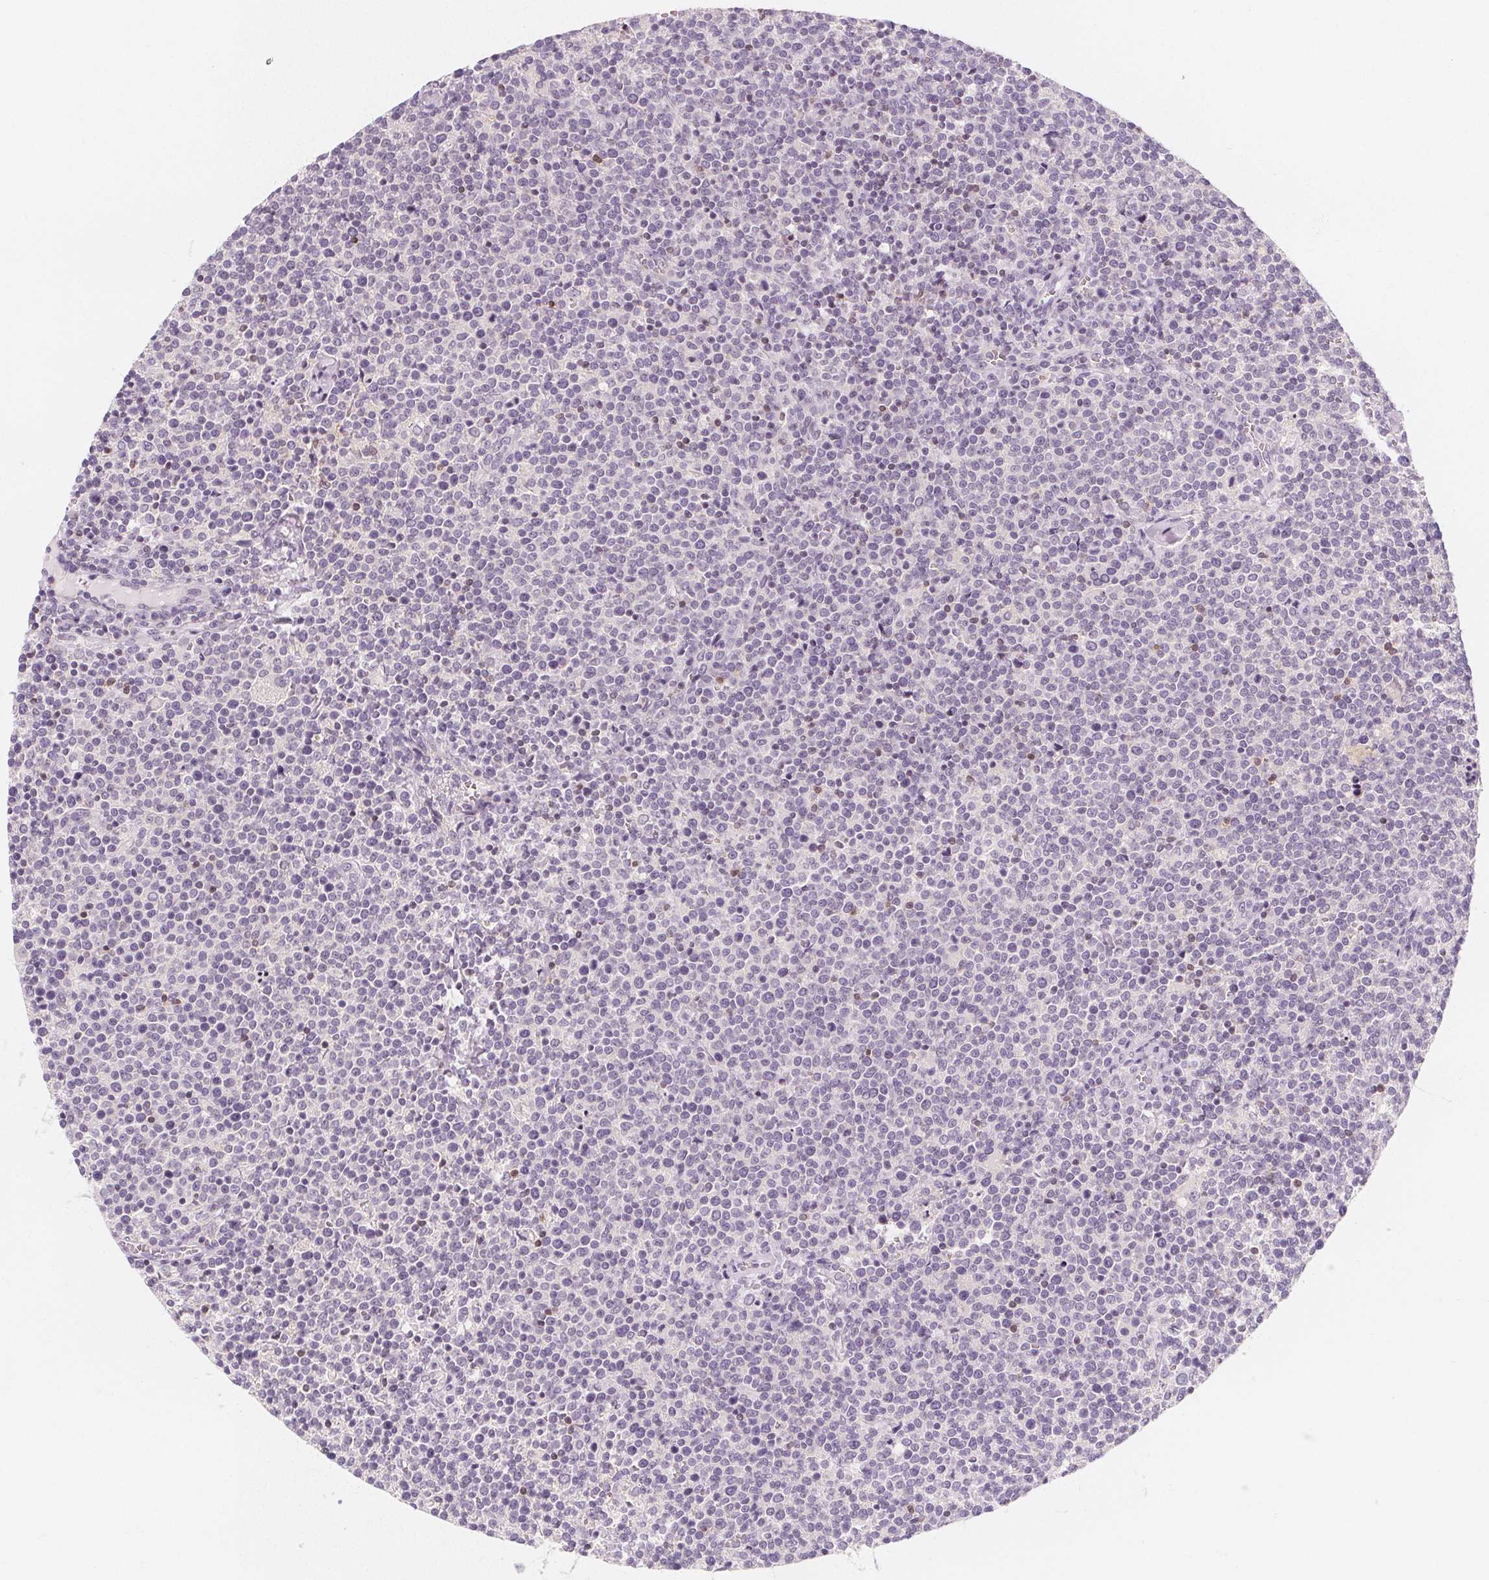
{"staining": {"intensity": "negative", "quantity": "none", "location": "none"}, "tissue": "lymphoma", "cell_type": "Tumor cells", "image_type": "cancer", "snomed": [{"axis": "morphology", "description": "Malignant lymphoma, non-Hodgkin's type, High grade"}, {"axis": "topography", "description": "Lymph node"}], "caption": "The micrograph exhibits no significant expression in tumor cells of malignant lymphoma, non-Hodgkin's type (high-grade).", "gene": "UGP2", "patient": {"sex": "male", "age": 61}}